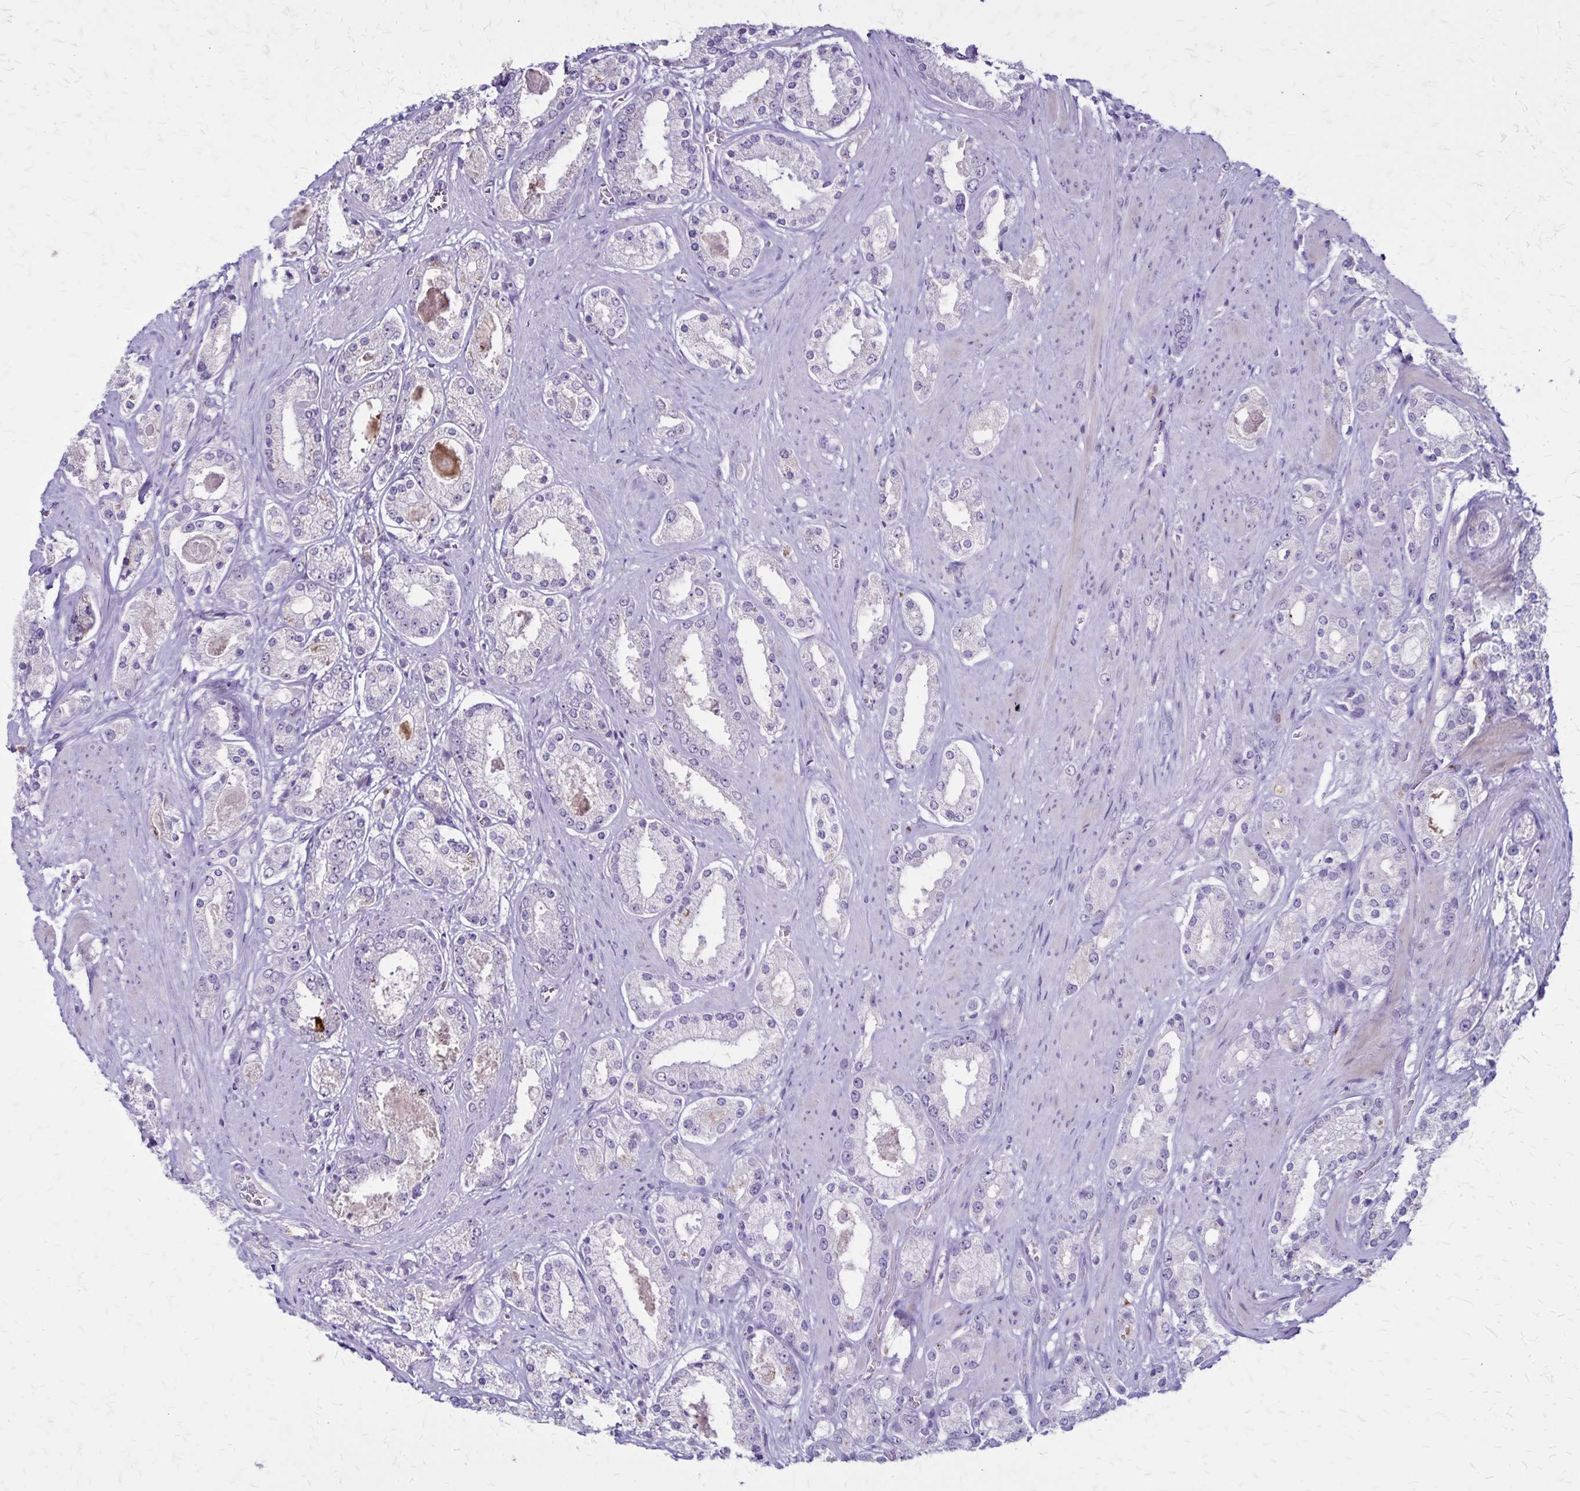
{"staining": {"intensity": "negative", "quantity": "none", "location": "none"}, "tissue": "prostate cancer", "cell_type": "Tumor cells", "image_type": "cancer", "snomed": [{"axis": "morphology", "description": "Adenocarcinoma, High grade"}, {"axis": "topography", "description": "Prostate"}], "caption": "IHC histopathology image of prostate cancer stained for a protein (brown), which reveals no staining in tumor cells.", "gene": "OR51B5", "patient": {"sex": "male", "age": 67}}